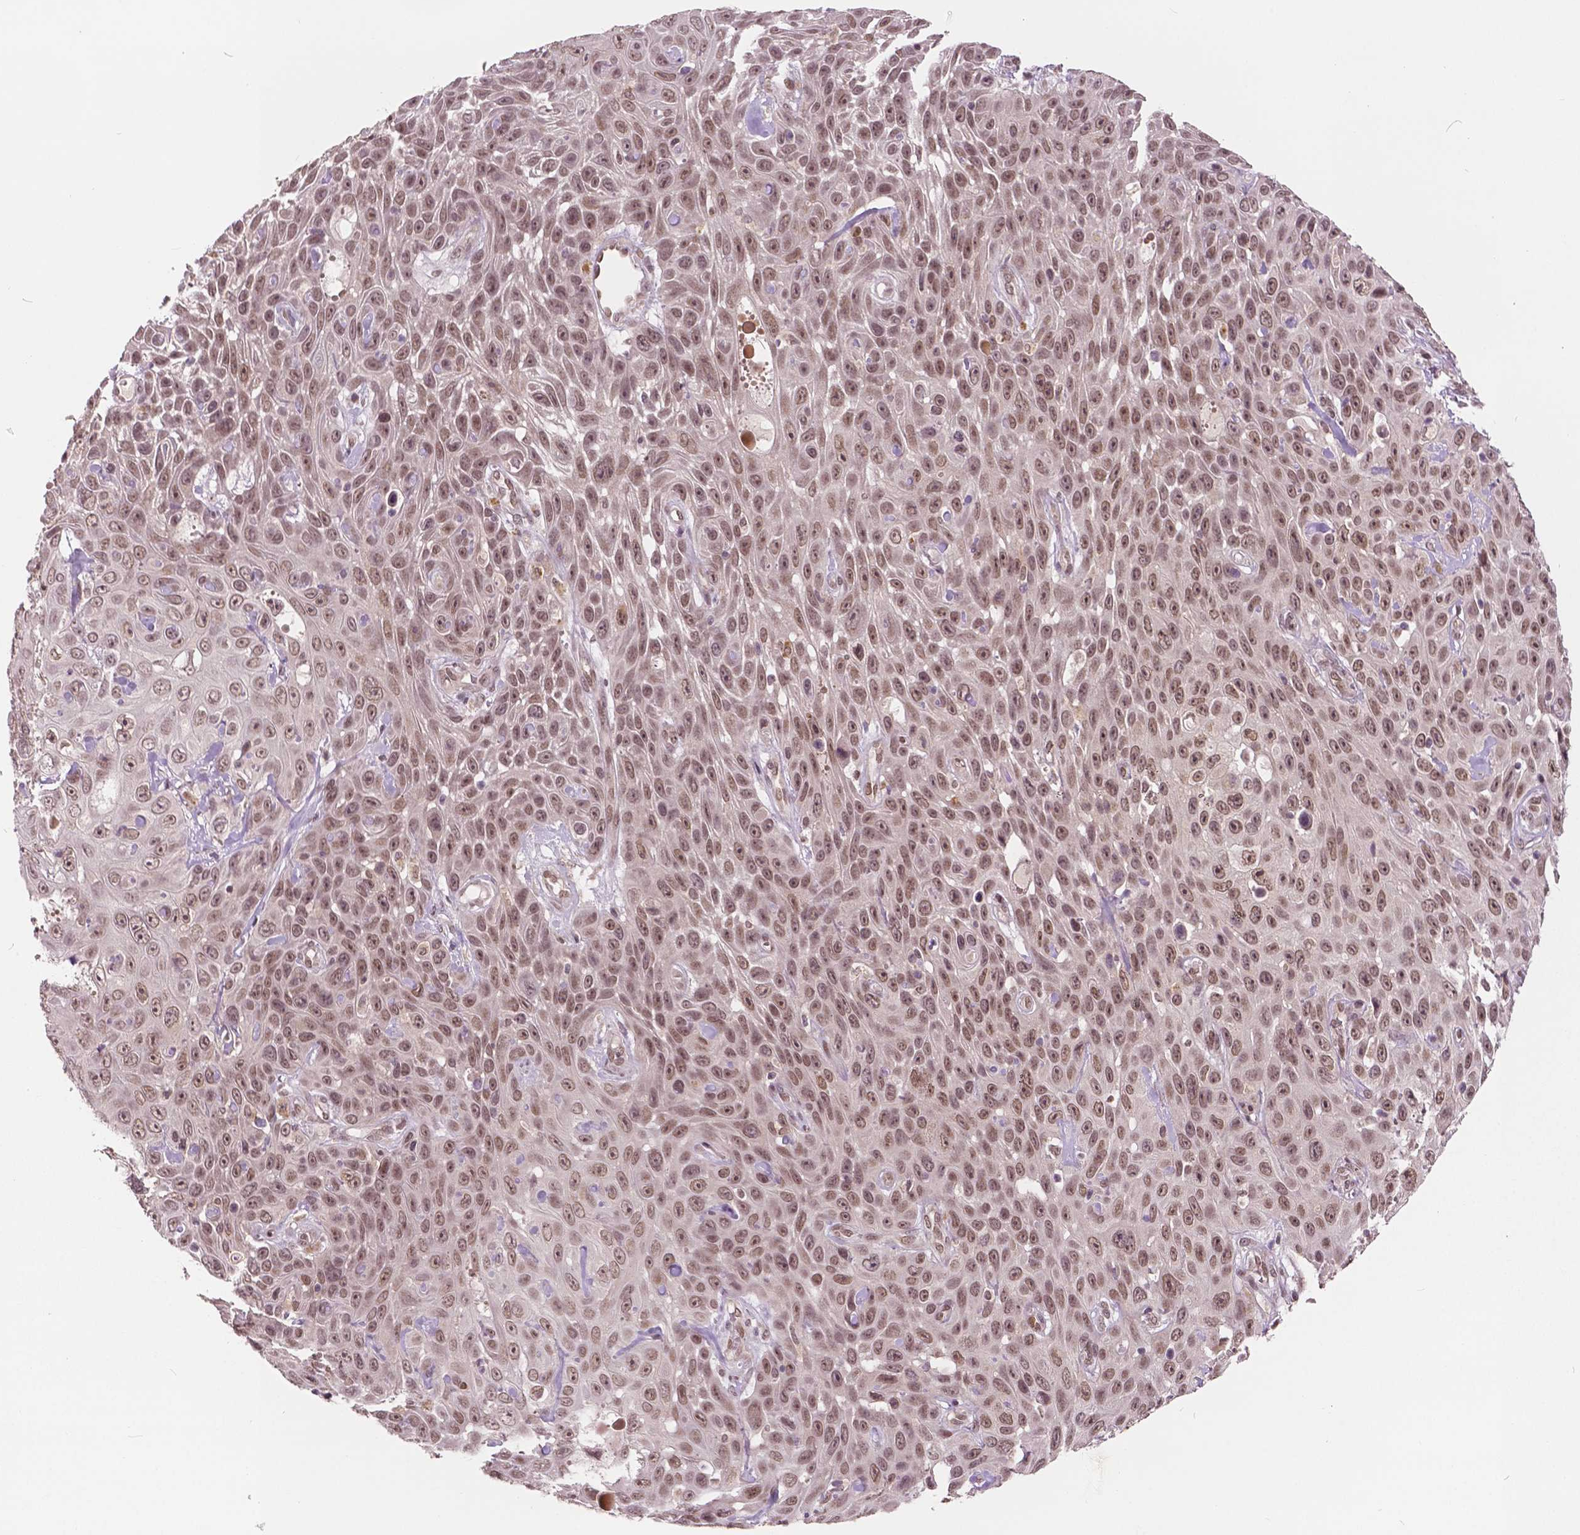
{"staining": {"intensity": "weak", "quantity": ">75%", "location": "nuclear"}, "tissue": "skin cancer", "cell_type": "Tumor cells", "image_type": "cancer", "snomed": [{"axis": "morphology", "description": "Squamous cell carcinoma, NOS"}, {"axis": "topography", "description": "Skin"}], "caption": "A low amount of weak nuclear staining is seen in approximately >75% of tumor cells in skin cancer (squamous cell carcinoma) tissue. (IHC, brightfield microscopy, high magnification).", "gene": "HMBOX1", "patient": {"sex": "male", "age": 82}}